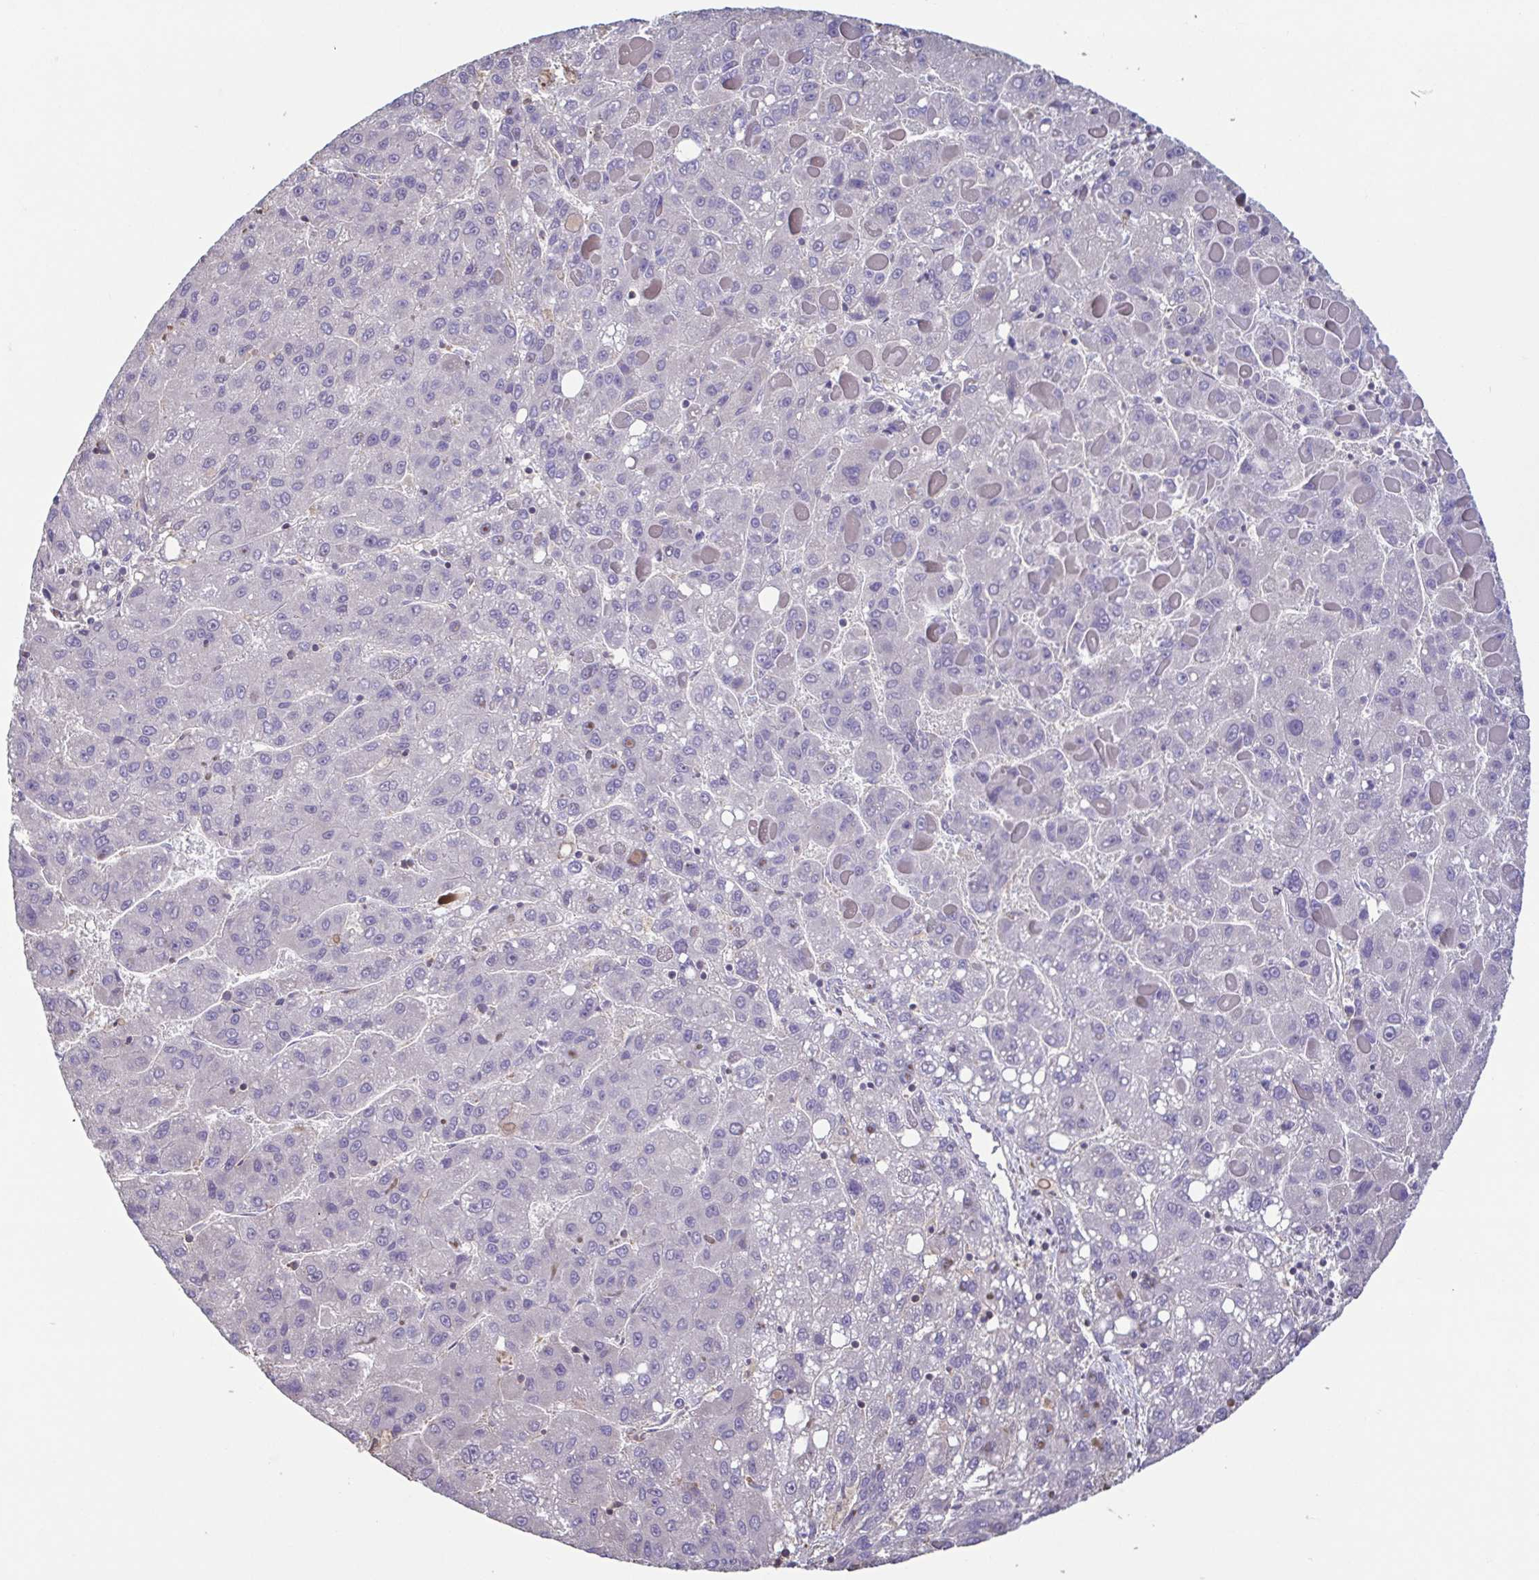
{"staining": {"intensity": "negative", "quantity": "none", "location": "none"}, "tissue": "liver cancer", "cell_type": "Tumor cells", "image_type": "cancer", "snomed": [{"axis": "morphology", "description": "Carcinoma, Hepatocellular, NOS"}, {"axis": "topography", "description": "Liver"}], "caption": "Hepatocellular carcinoma (liver) stained for a protein using immunohistochemistry (IHC) shows no expression tumor cells.", "gene": "ACTRT2", "patient": {"sex": "female", "age": 82}}